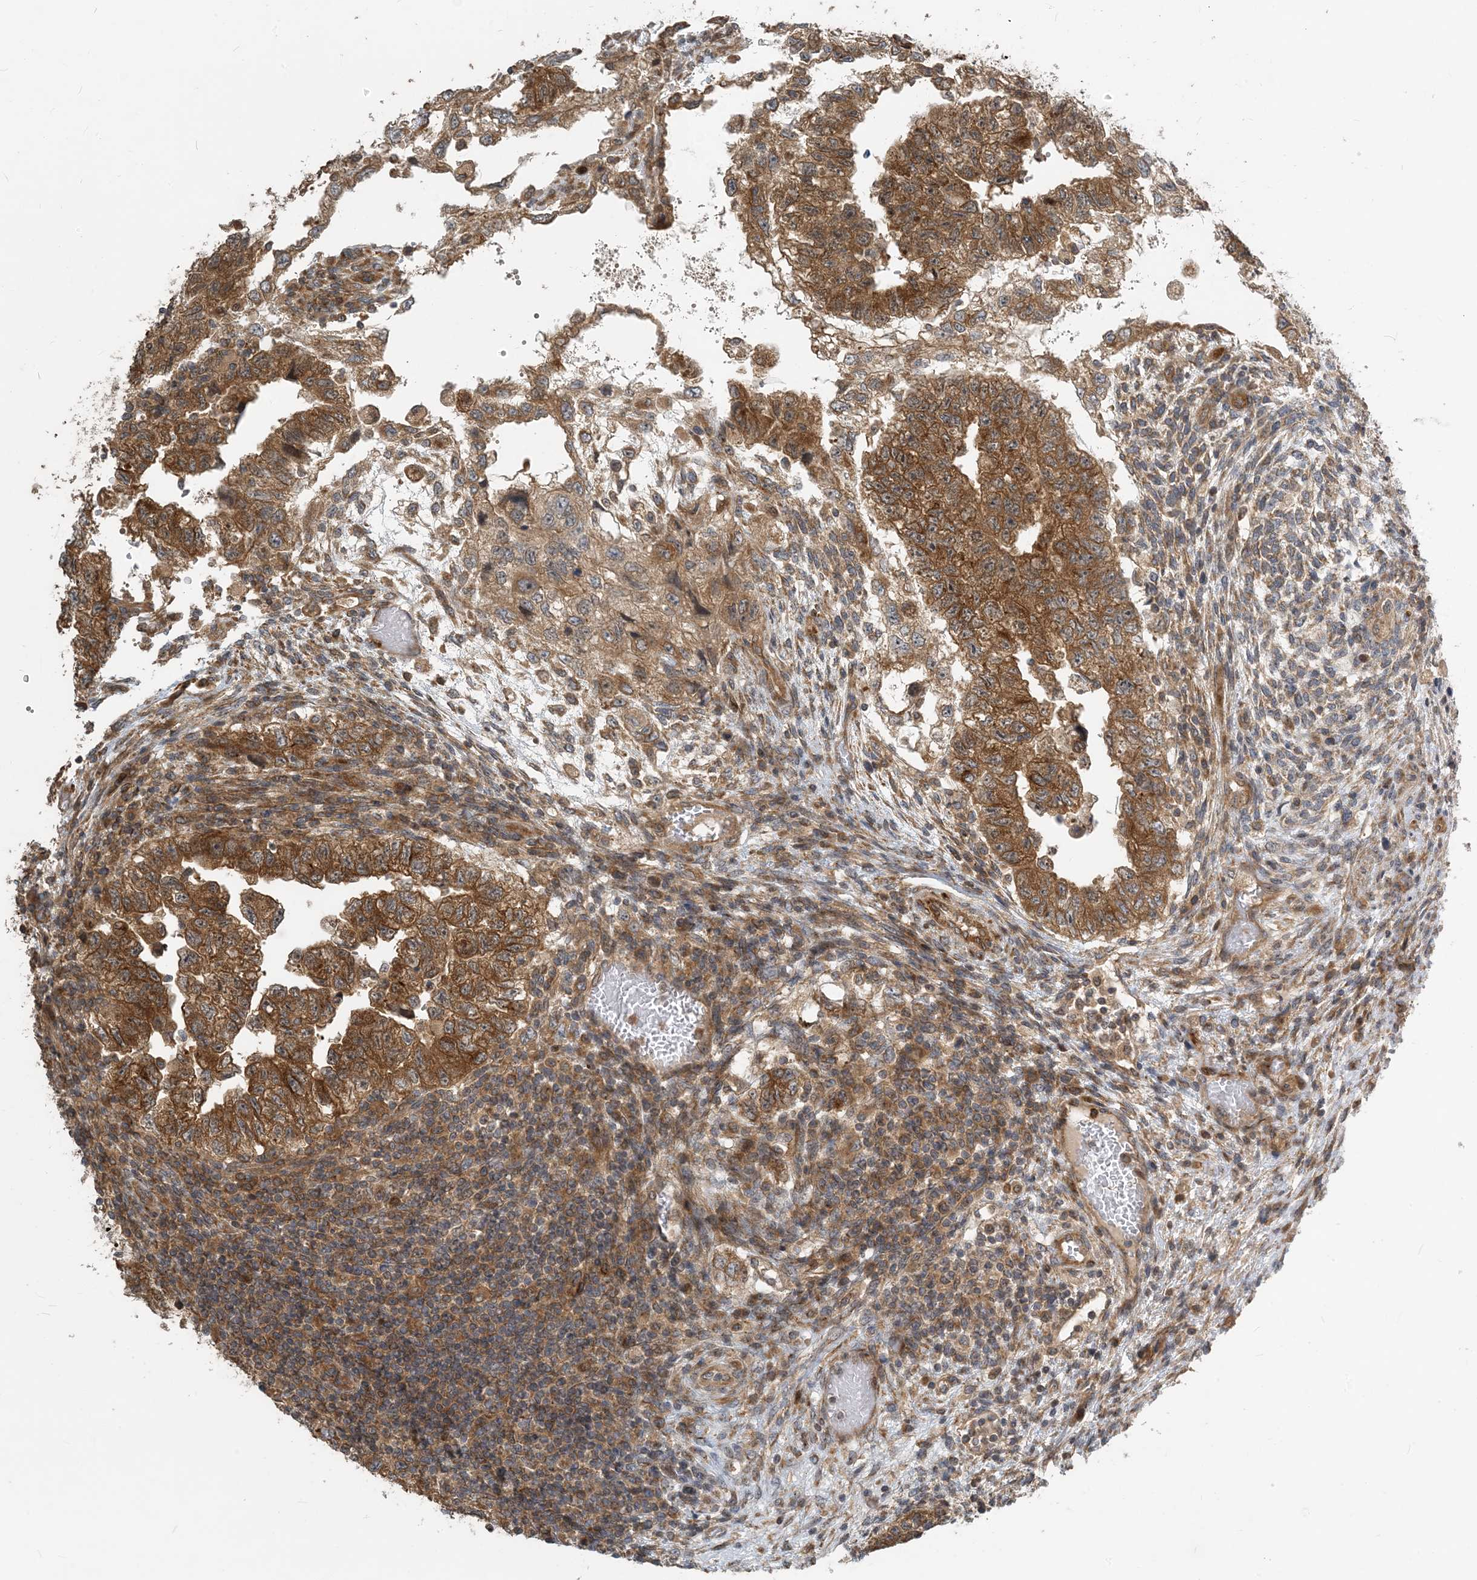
{"staining": {"intensity": "strong", "quantity": ">75%", "location": "cytoplasmic/membranous"}, "tissue": "testis cancer", "cell_type": "Tumor cells", "image_type": "cancer", "snomed": [{"axis": "morphology", "description": "Carcinoma, Embryonal, NOS"}, {"axis": "topography", "description": "Testis"}], "caption": "Embryonal carcinoma (testis) stained for a protein displays strong cytoplasmic/membranous positivity in tumor cells. The staining was performed using DAB to visualize the protein expression in brown, while the nuclei were stained in blue with hematoxylin (Magnification: 20x).", "gene": "ZBTB3", "patient": {"sex": "male", "age": 36}}